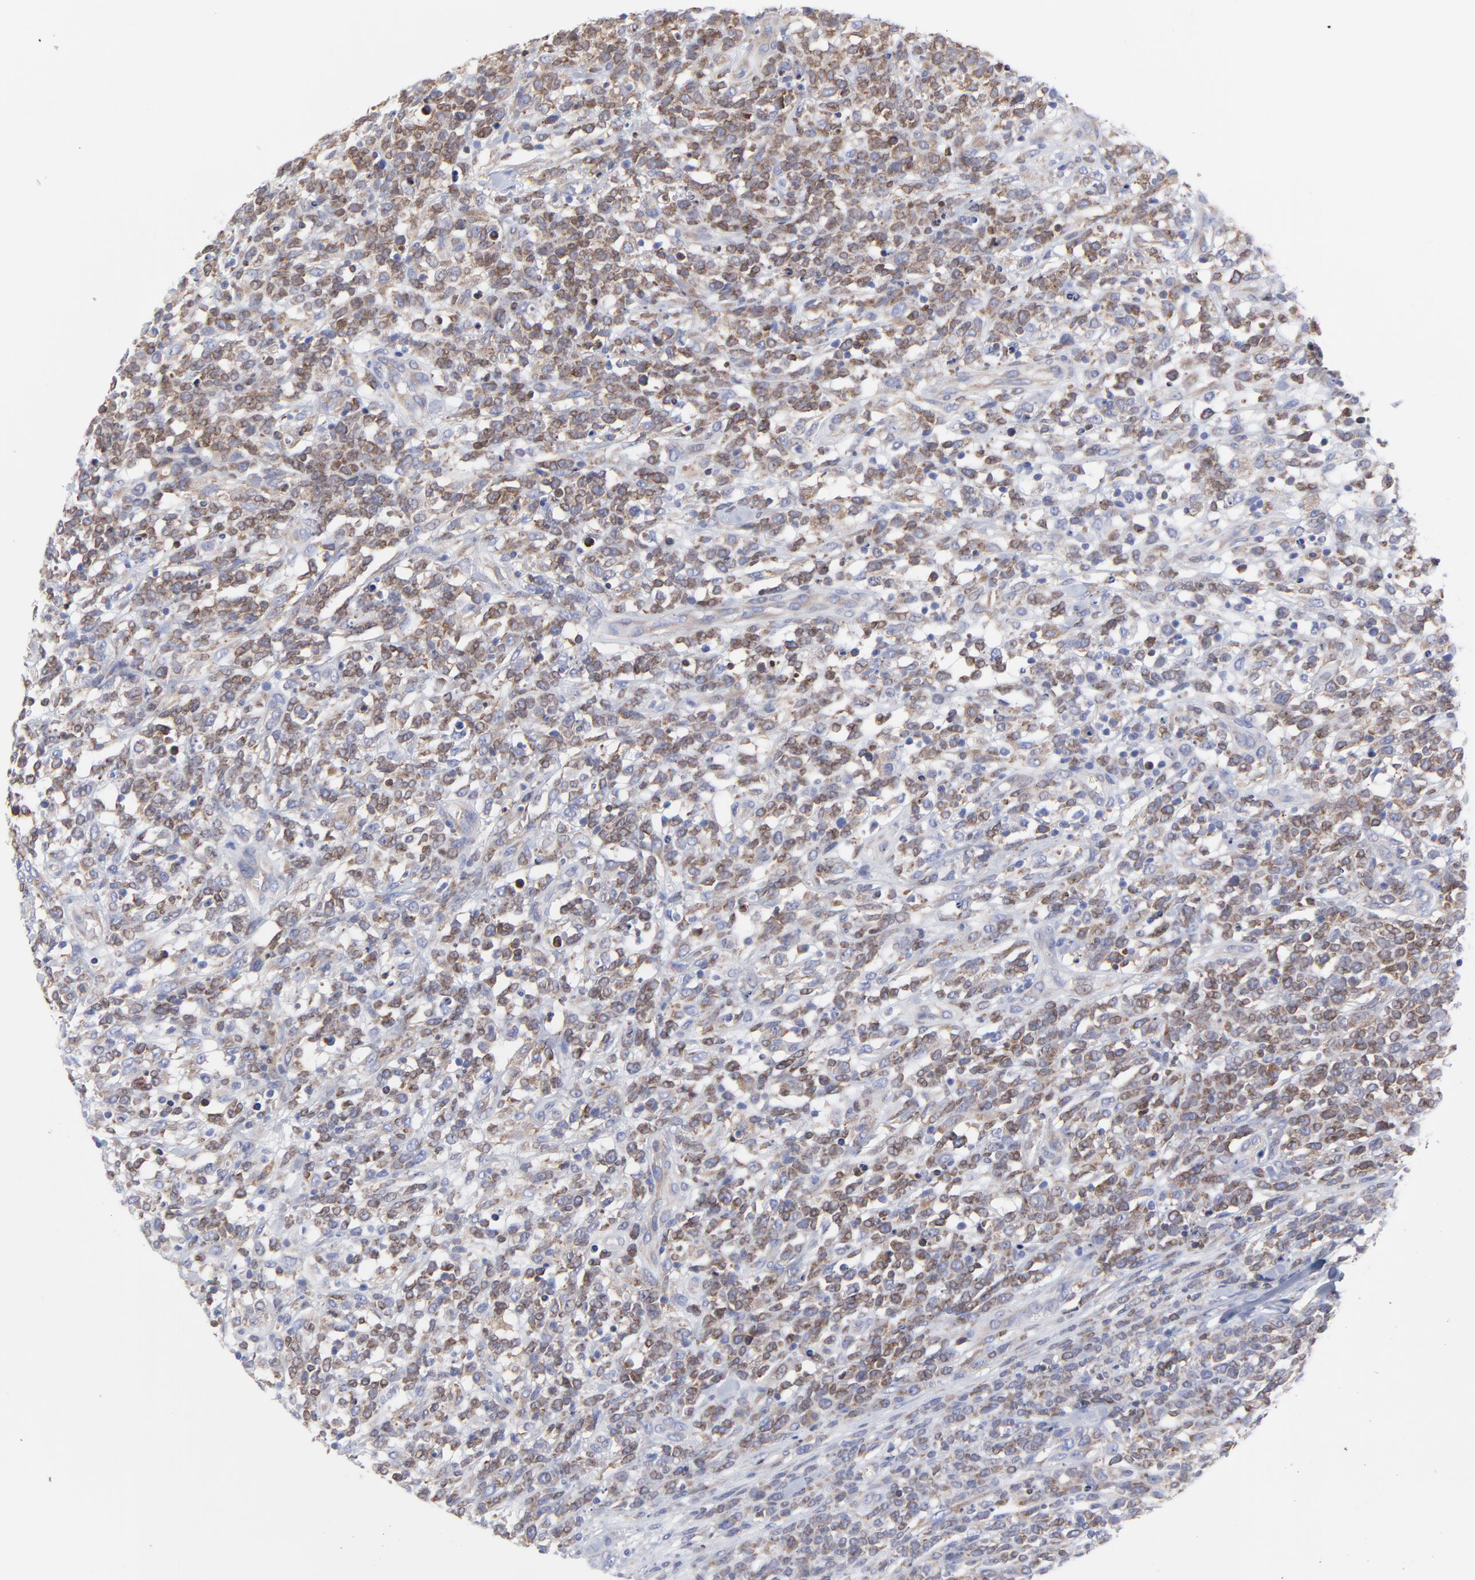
{"staining": {"intensity": "moderate", "quantity": "25%-75%", "location": "cytoplasmic/membranous"}, "tissue": "lymphoma", "cell_type": "Tumor cells", "image_type": "cancer", "snomed": [{"axis": "morphology", "description": "Malignant lymphoma, non-Hodgkin's type, High grade"}, {"axis": "topography", "description": "Lymph node"}], "caption": "Brown immunohistochemical staining in human high-grade malignant lymphoma, non-Hodgkin's type reveals moderate cytoplasmic/membranous expression in approximately 25%-75% of tumor cells.", "gene": "MOSPD2", "patient": {"sex": "female", "age": 73}}